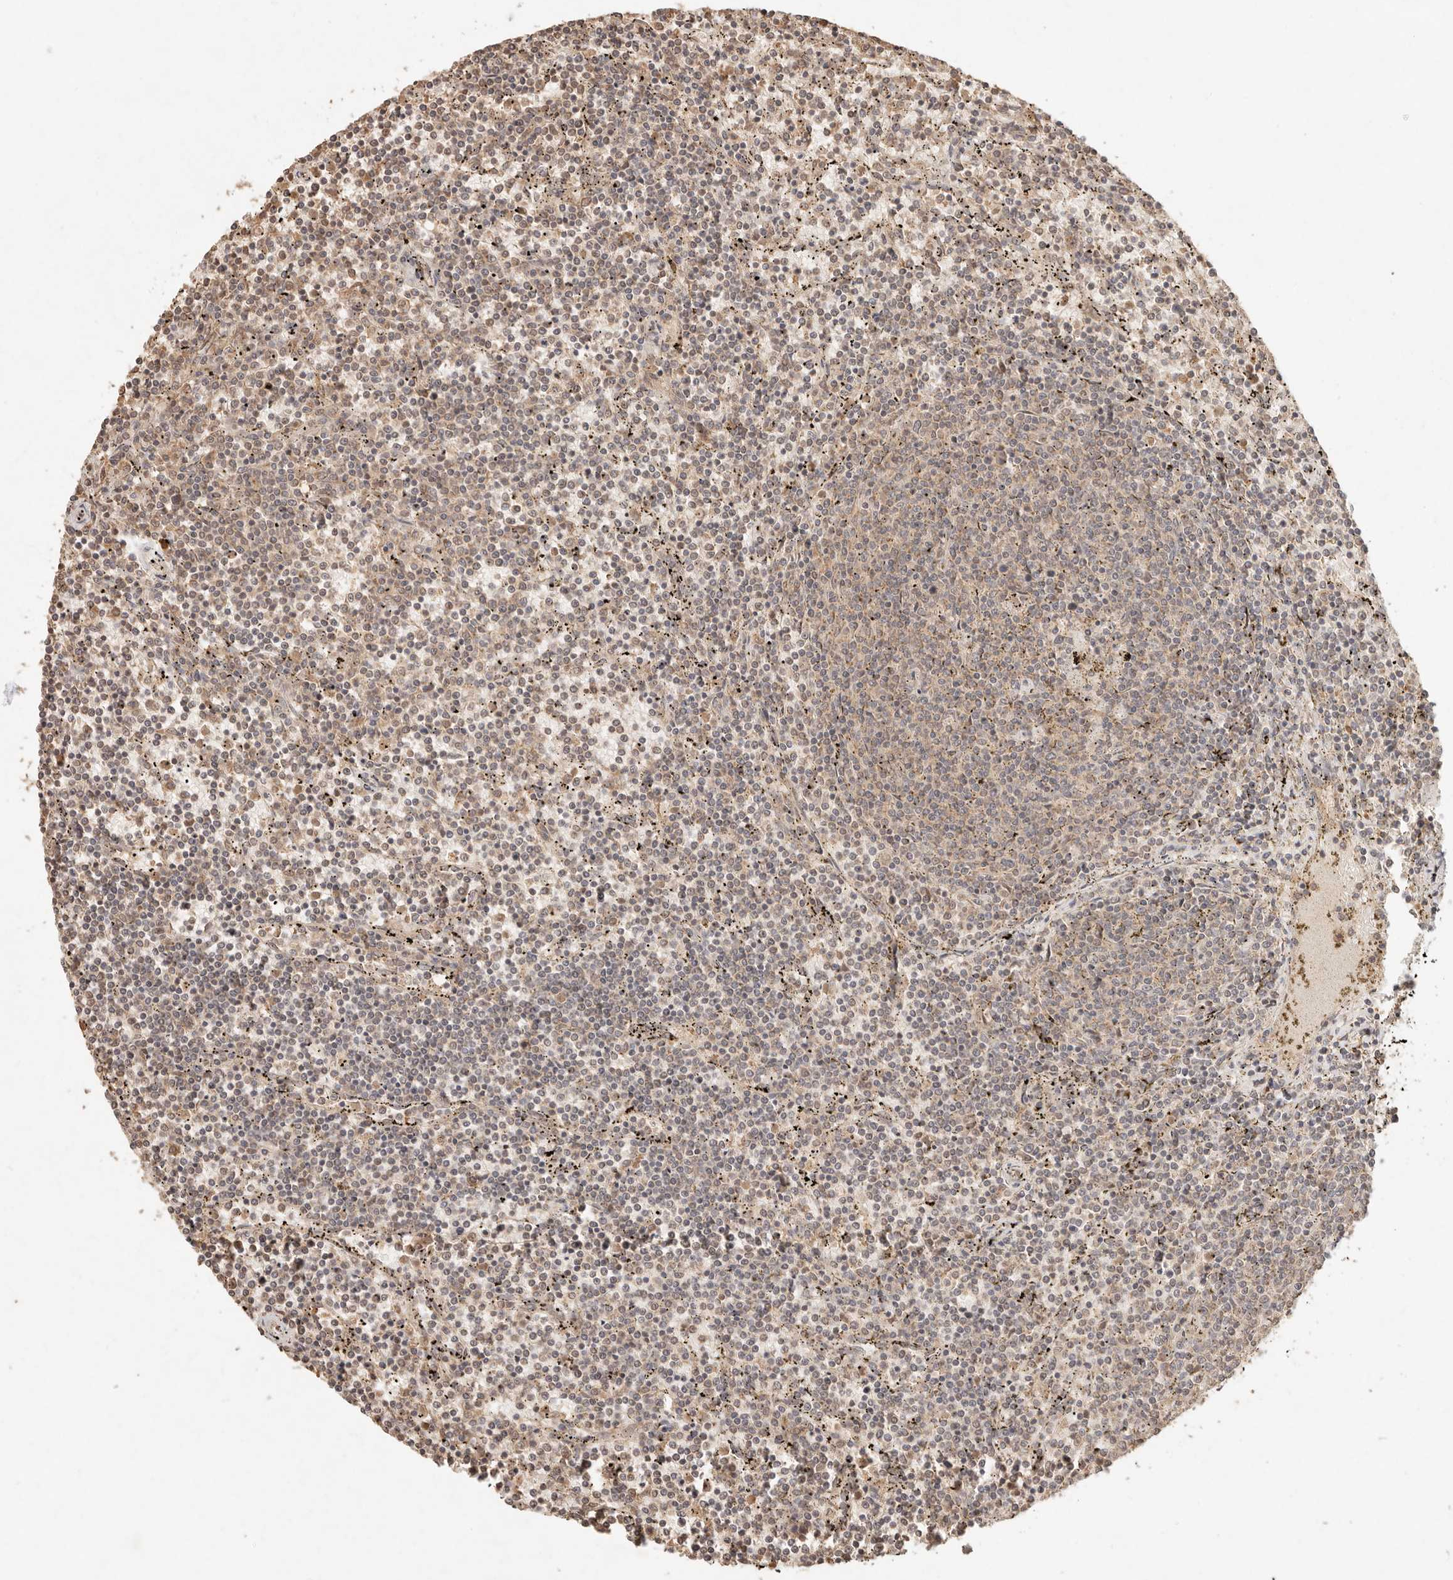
{"staining": {"intensity": "weak", "quantity": "25%-75%", "location": "cytoplasmic/membranous"}, "tissue": "lymphoma", "cell_type": "Tumor cells", "image_type": "cancer", "snomed": [{"axis": "morphology", "description": "Malignant lymphoma, non-Hodgkin's type, Low grade"}, {"axis": "topography", "description": "Spleen"}], "caption": "A micrograph showing weak cytoplasmic/membranous staining in approximately 25%-75% of tumor cells in low-grade malignant lymphoma, non-Hodgkin's type, as visualized by brown immunohistochemical staining.", "gene": "LMO4", "patient": {"sex": "female", "age": 50}}